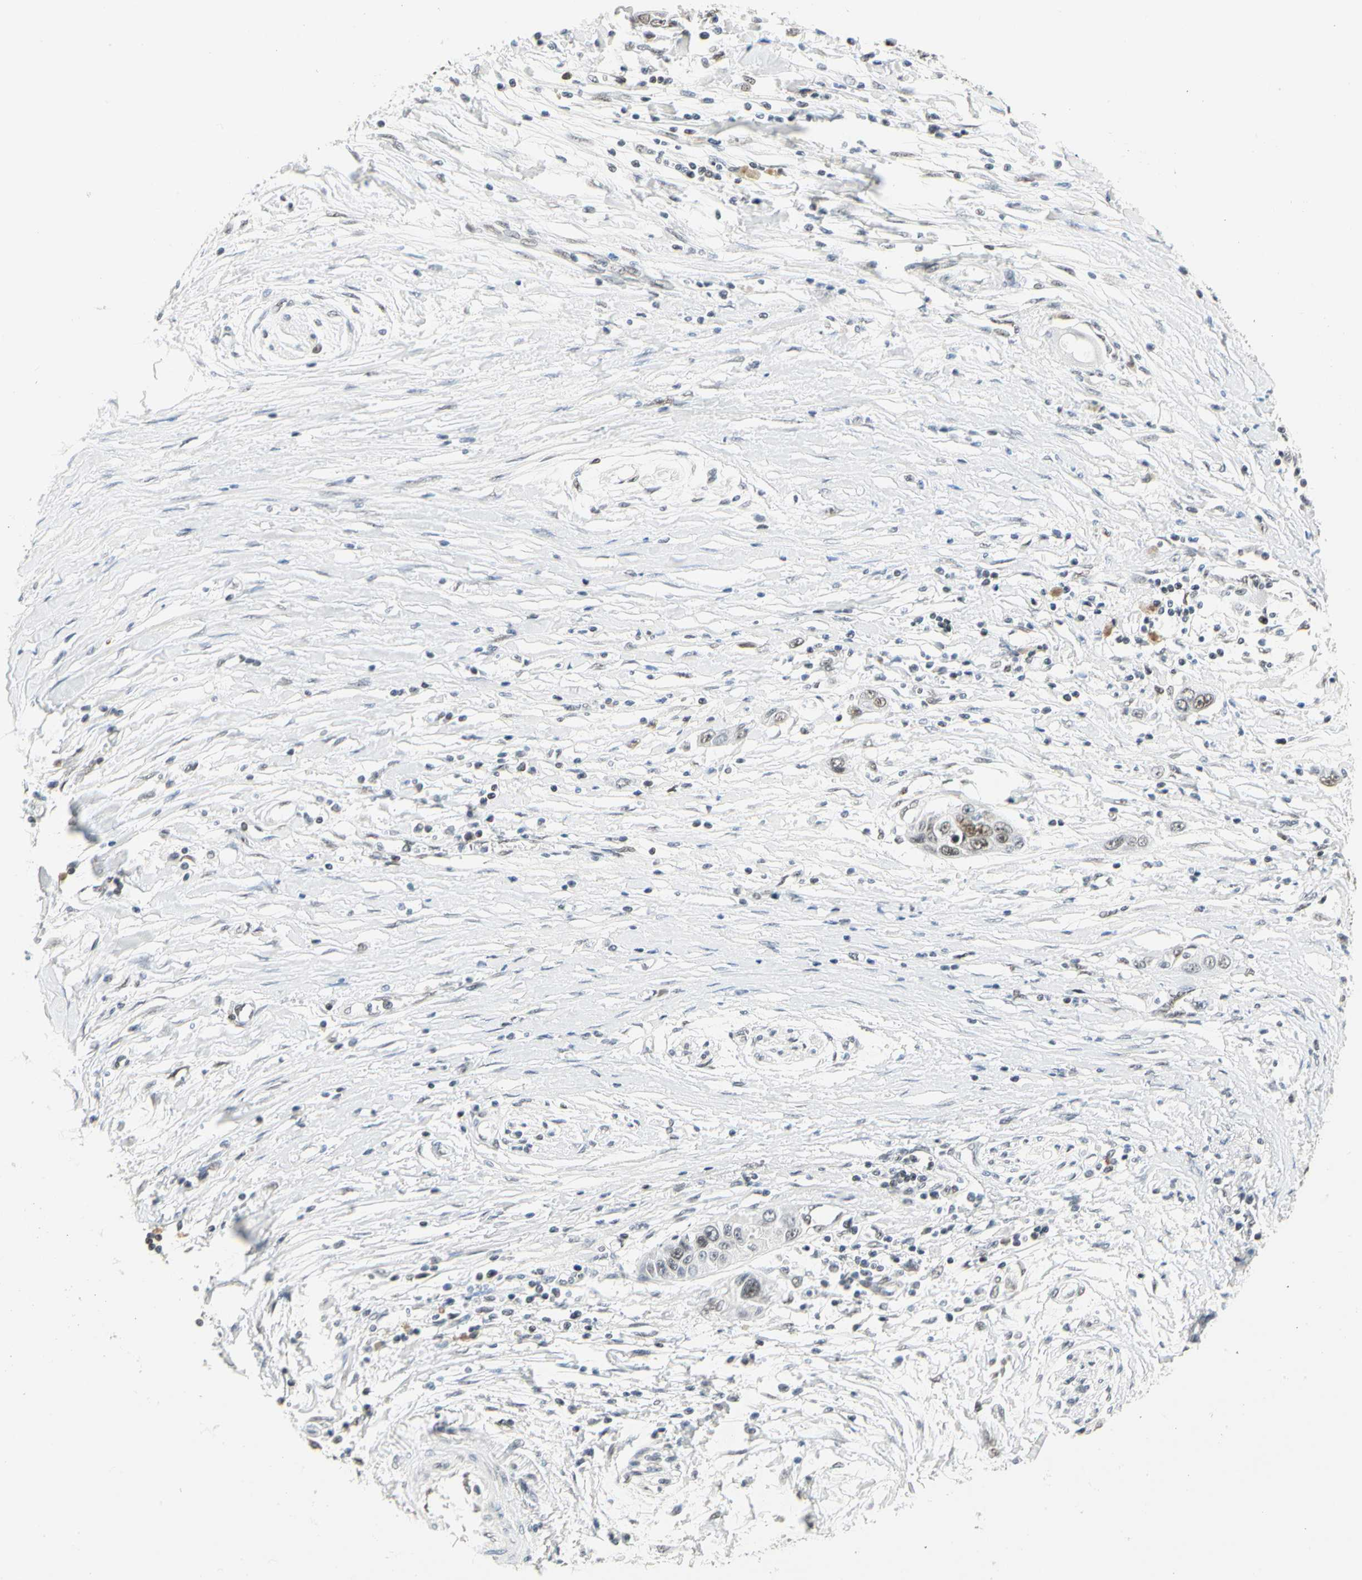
{"staining": {"intensity": "weak", "quantity": "<25%", "location": "nuclear"}, "tissue": "pancreatic cancer", "cell_type": "Tumor cells", "image_type": "cancer", "snomed": [{"axis": "morphology", "description": "Adenocarcinoma, NOS"}, {"axis": "topography", "description": "Pancreas"}], "caption": "There is no significant expression in tumor cells of pancreatic cancer.", "gene": "ZSCAN16", "patient": {"sex": "female", "age": 70}}